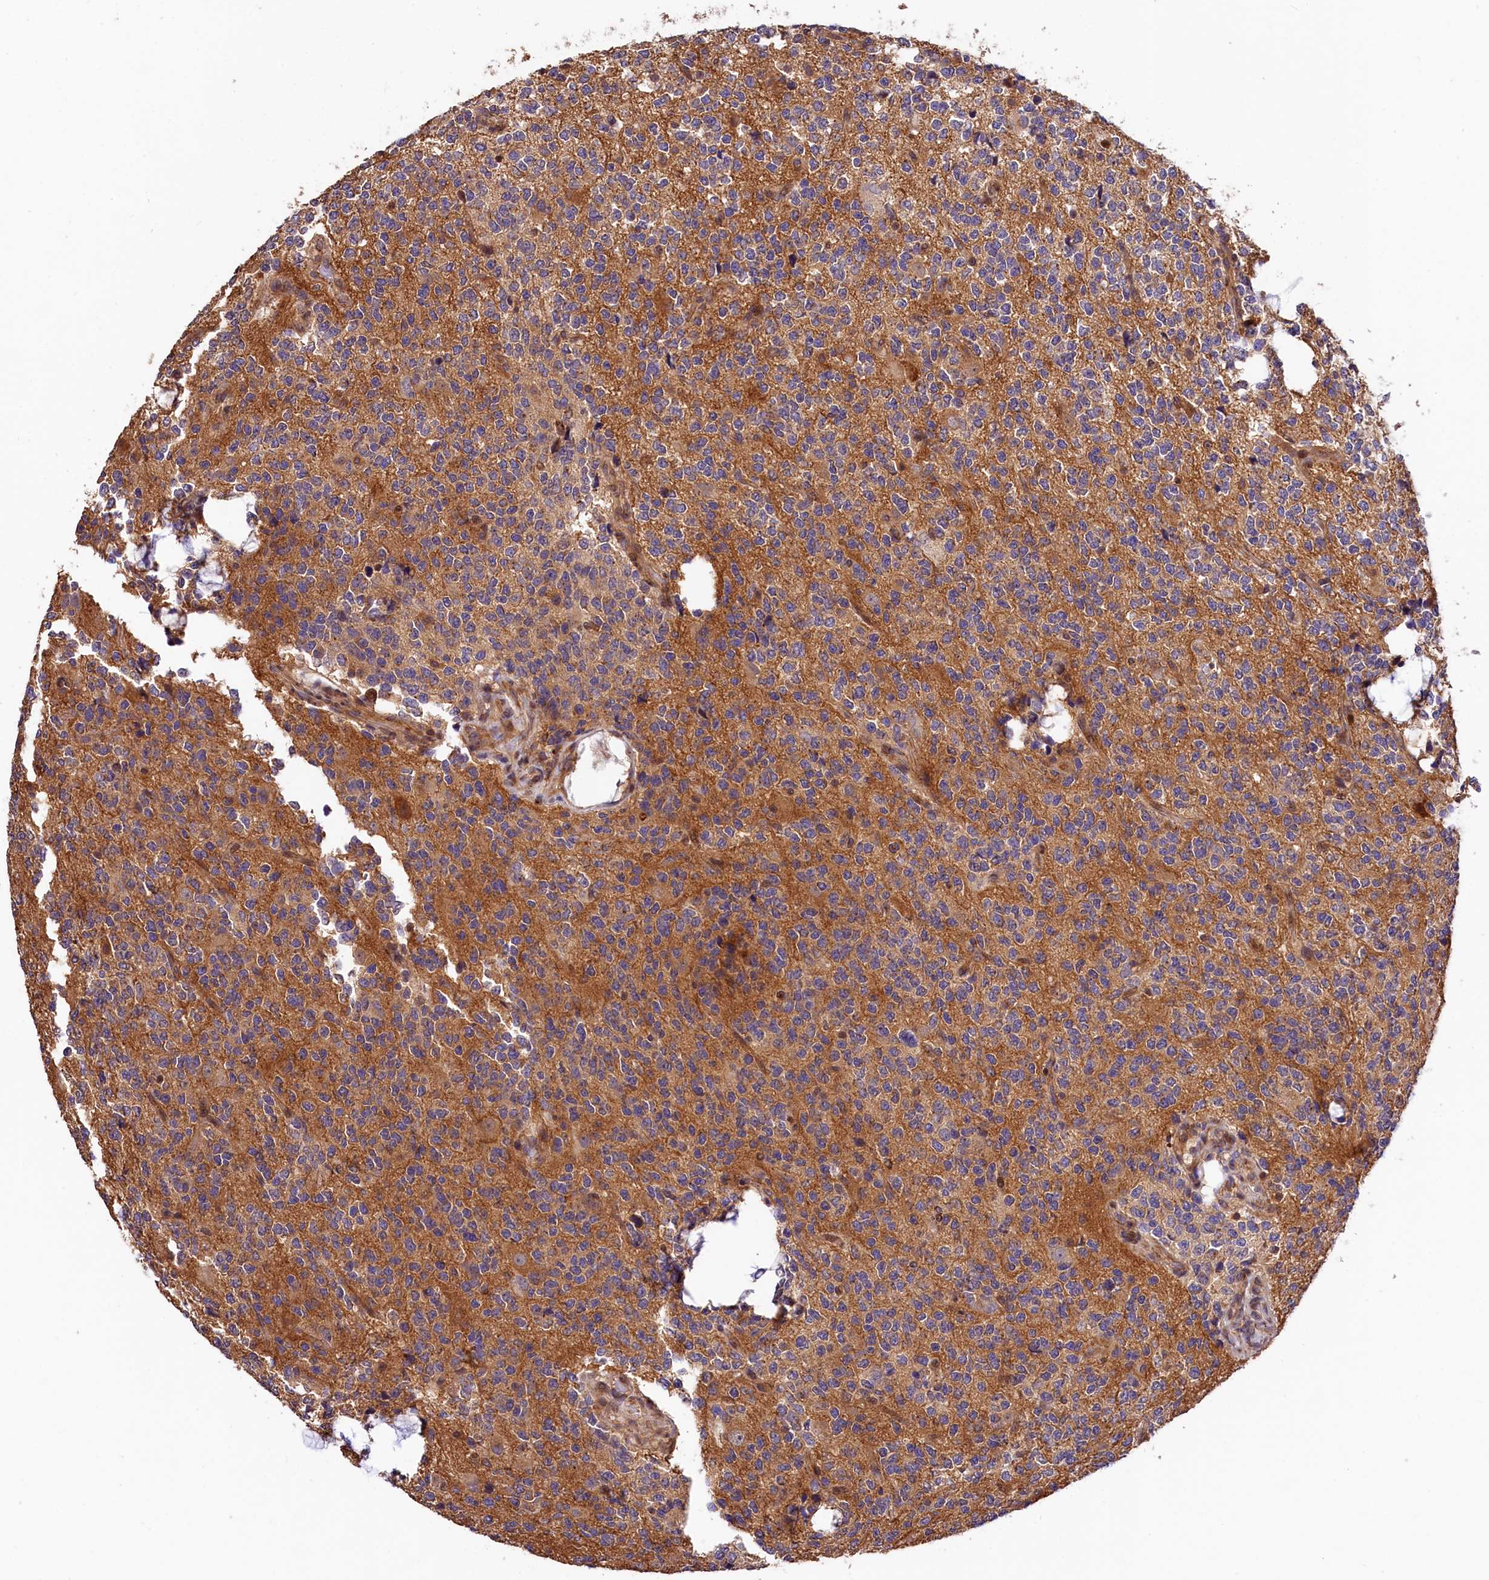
{"staining": {"intensity": "moderate", "quantity": "25%-75%", "location": "cytoplasmic/membranous"}, "tissue": "glioma", "cell_type": "Tumor cells", "image_type": "cancer", "snomed": [{"axis": "morphology", "description": "Glioma, malignant, High grade"}, {"axis": "topography", "description": "Brain"}], "caption": "Immunohistochemistry (DAB) staining of human malignant glioma (high-grade) exhibits moderate cytoplasmic/membranous protein expression in about 25%-75% of tumor cells.", "gene": "CHORDC1", "patient": {"sex": "female", "age": 62}}